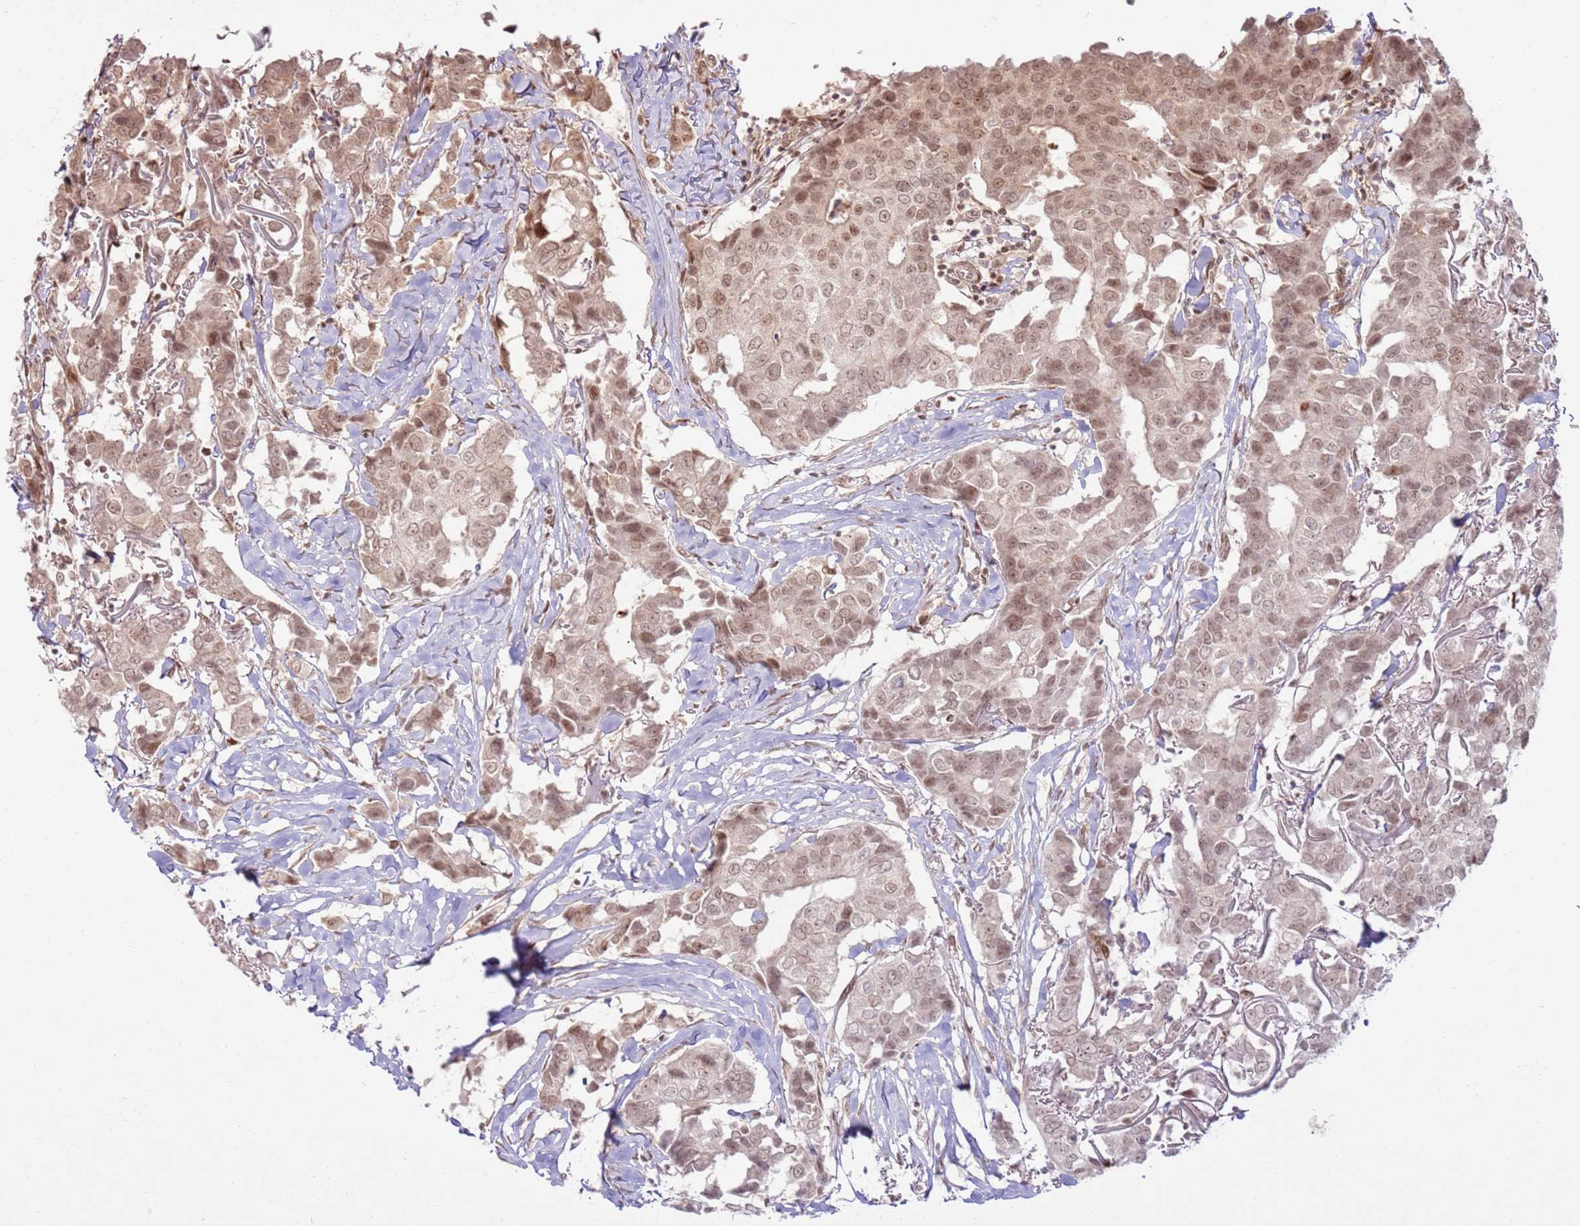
{"staining": {"intensity": "moderate", "quantity": ">75%", "location": "cytoplasmic/membranous,nuclear"}, "tissue": "breast cancer", "cell_type": "Tumor cells", "image_type": "cancer", "snomed": [{"axis": "morphology", "description": "Duct carcinoma"}, {"axis": "topography", "description": "Breast"}], "caption": "DAB immunohistochemical staining of human intraductal carcinoma (breast) exhibits moderate cytoplasmic/membranous and nuclear protein expression in approximately >75% of tumor cells. Using DAB (brown) and hematoxylin (blue) stains, captured at high magnification using brightfield microscopy.", "gene": "KLHL36", "patient": {"sex": "female", "age": 80}}